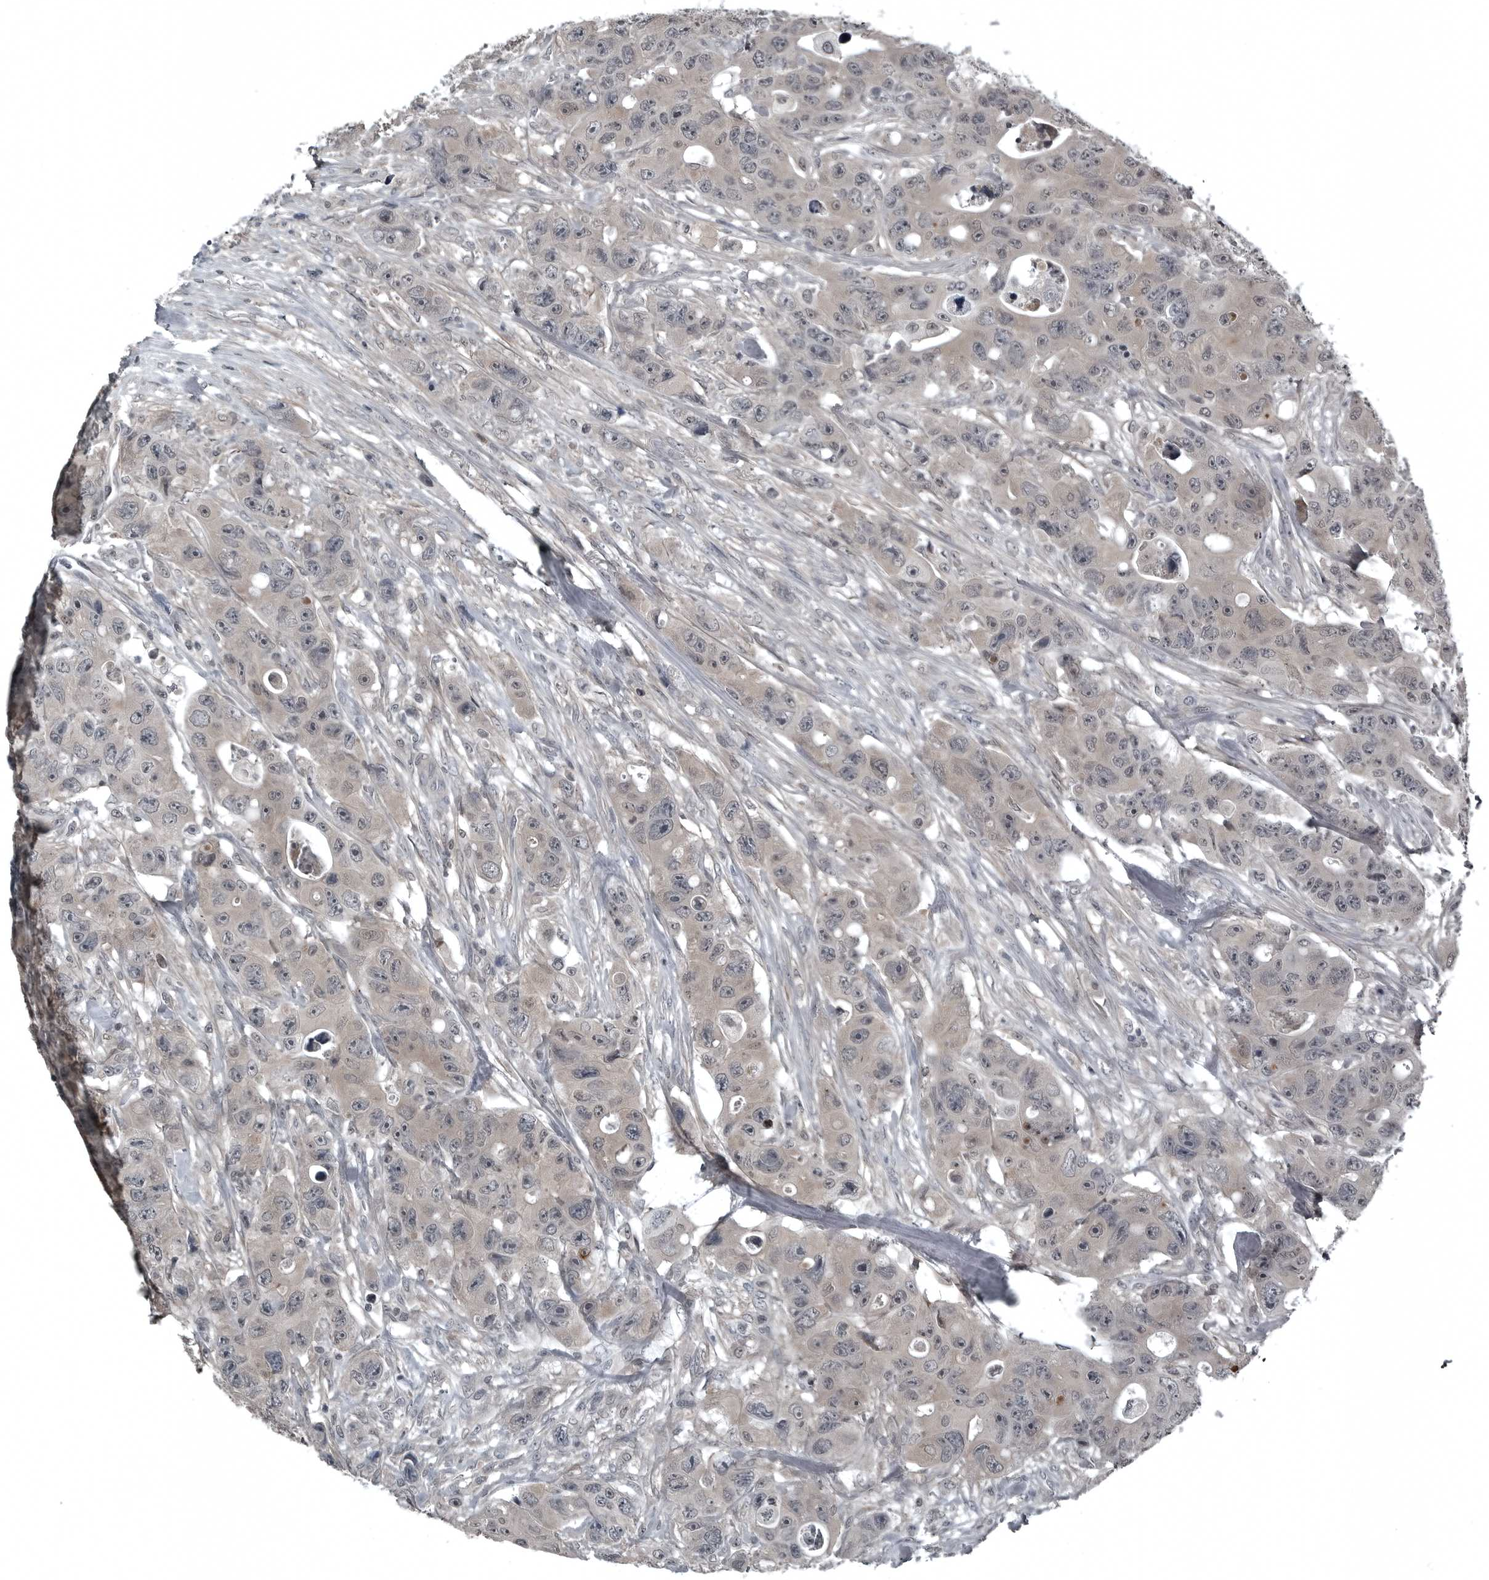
{"staining": {"intensity": "weak", "quantity": ">75%", "location": "cytoplasmic/membranous,nuclear"}, "tissue": "colorectal cancer", "cell_type": "Tumor cells", "image_type": "cancer", "snomed": [{"axis": "morphology", "description": "Adenocarcinoma, NOS"}, {"axis": "topography", "description": "Colon"}], "caption": "Weak cytoplasmic/membranous and nuclear protein positivity is present in approximately >75% of tumor cells in colorectal cancer (adenocarcinoma). (DAB IHC with brightfield microscopy, high magnification).", "gene": "GAK", "patient": {"sex": "female", "age": 46}}